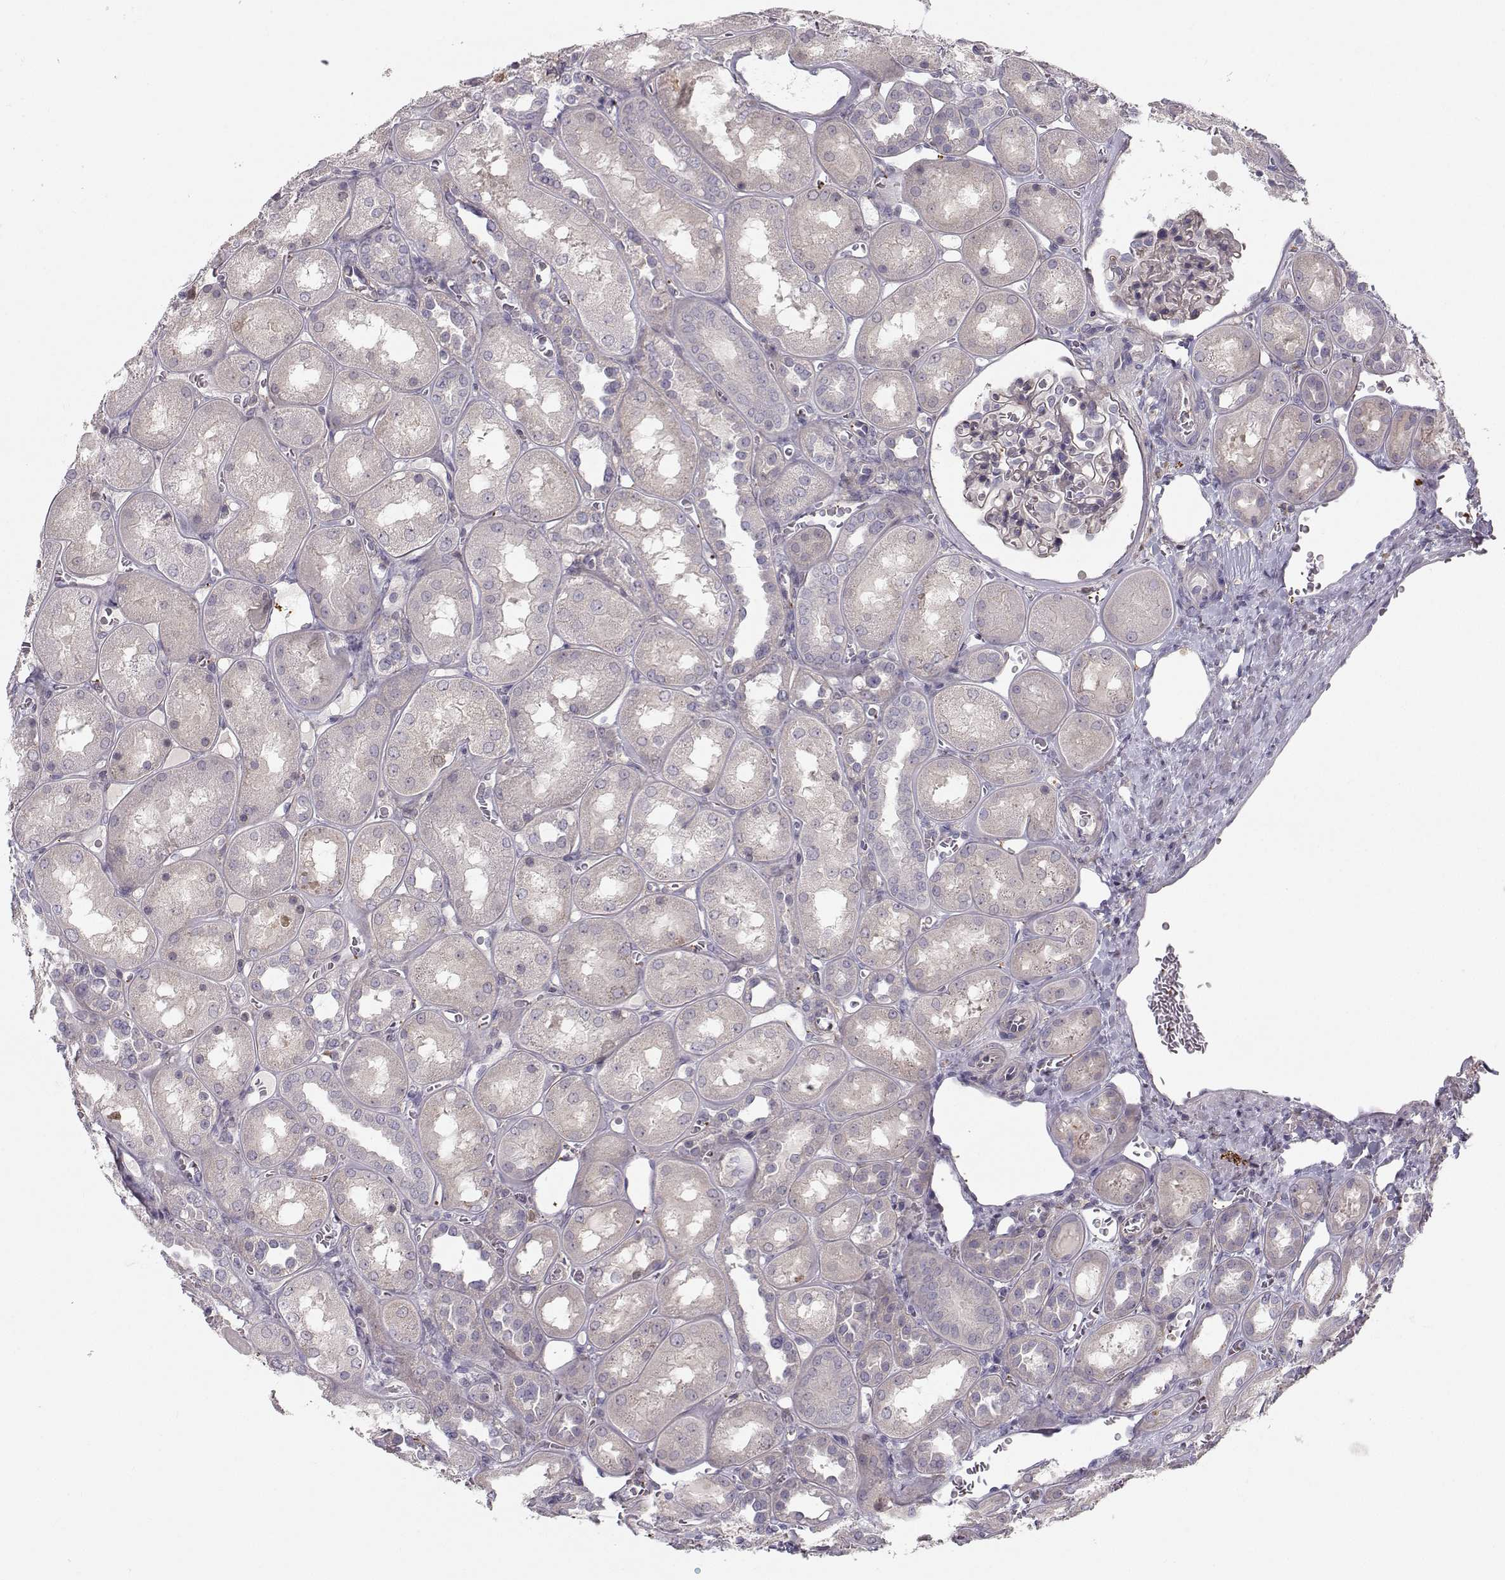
{"staining": {"intensity": "weak", "quantity": "<25%", "location": "cytoplasmic/membranous"}, "tissue": "kidney", "cell_type": "Cells in glomeruli", "image_type": "normal", "snomed": [{"axis": "morphology", "description": "Normal tissue, NOS"}, {"axis": "topography", "description": "Kidney"}], "caption": "Immunohistochemistry photomicrograph of benign human kidney stained for a protein (brown), which demonstrates no positivity in cells in glomeruli. Brightfield microscopy of IHC stained with DAB (brown) and hematoxylin (blue), captured at high magnification.", "gene": "ASB16", "patient": {"sex": "male", "age": 73}}